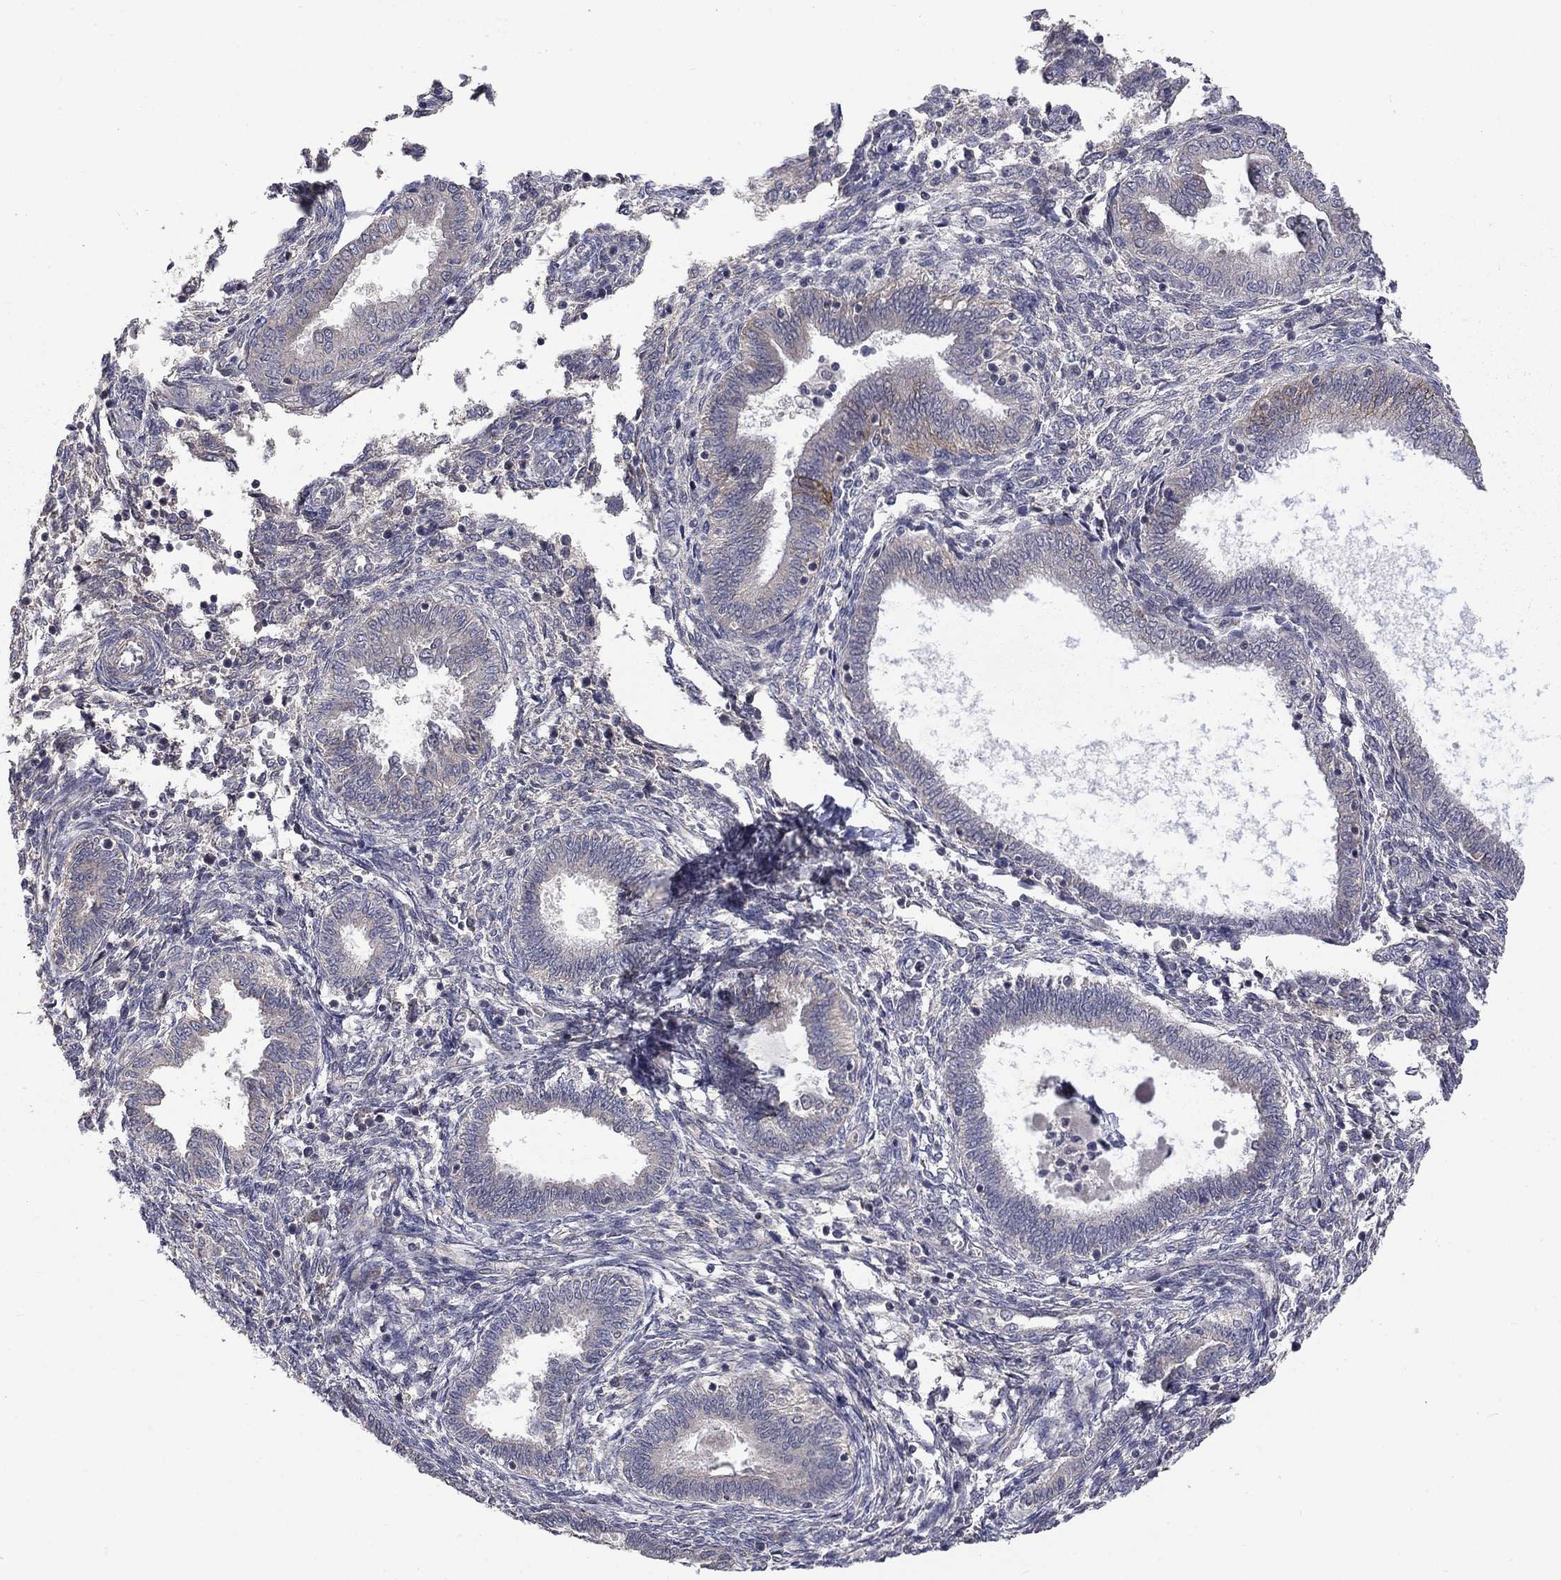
{"staining": {"intensity": "negative", "quantity": "none", "location": "none"}, "tissue": "endometrium", "cell_type": "Cells in endometrial stroma", "image_type": "normal", "snomed": [{"axis": "morphology", "description": "Normal tissue, NOS"}, {"axis": "topography", "description": "Endometrium"}], "caption": "This histopathology image is of benign endometrium stained with IHC to label a protein in brown with the nuclei are counter-stained blue. There is no staining in cells in endometrial stroma.", "gene": "SLC39A14", "patient": {"sex": "female", "age": 42}}